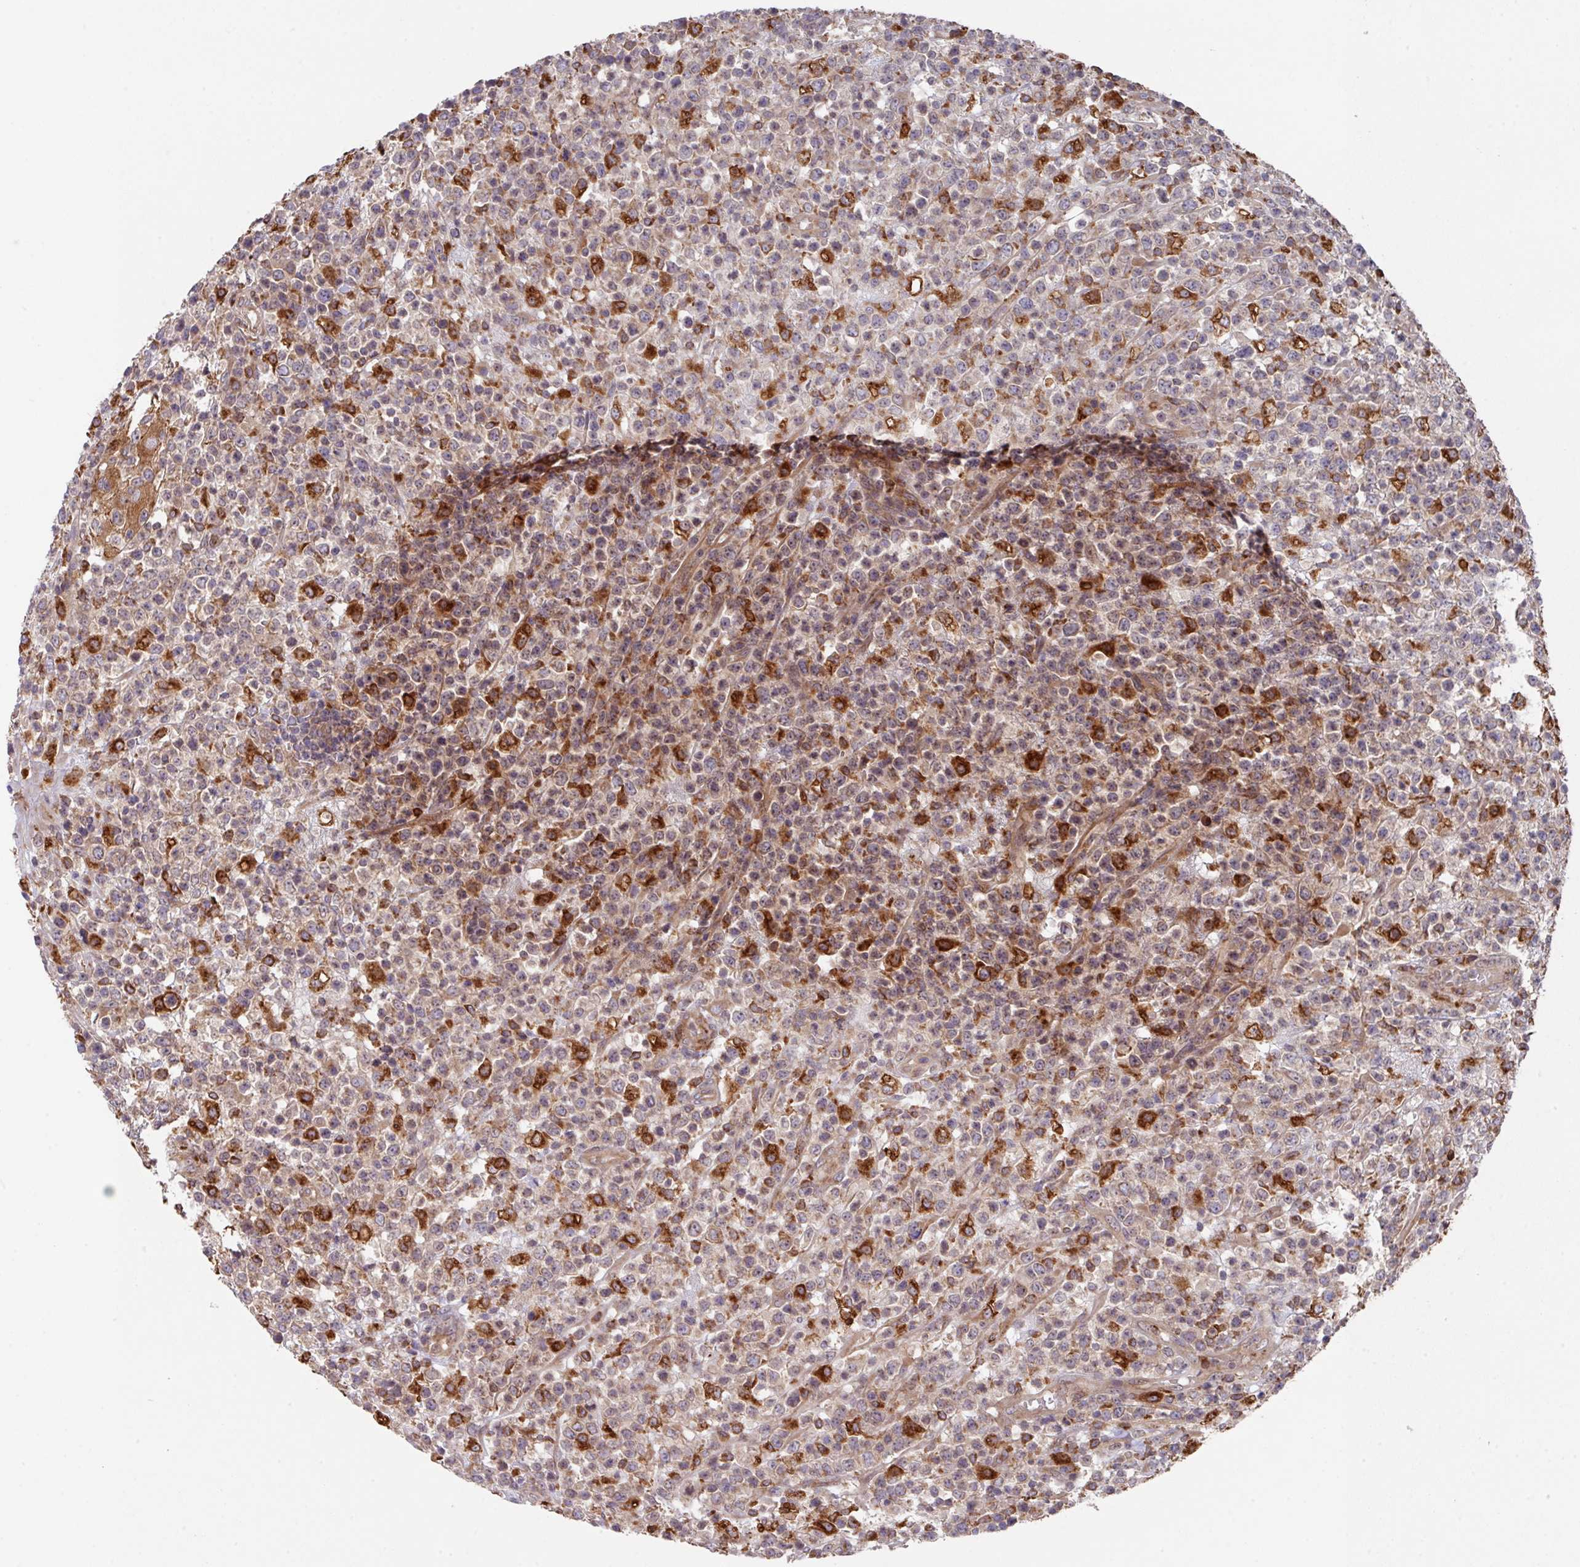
{"staining": {"intensity": "weak", "quantity": "<25%", "location": "cytoplasmic/membranous"}, "tissue": "lymphoma", "cell_type": "Tumor cells", "image_type": "cancer", "snomed": [{"axis": "morphology", "description": "Malignant lymphoma, non-Hodgkin's type, High grade"}, {"axis": "topography", "description": "Colon"}], "caption": "A histopathology image of high-grade malignant lymphoma, non-Hodgkin's type stained for a protein displays no brown staining in tumor cells.", "gene": "TRIM14", "patient": {"sex": "female", "age": 53}}